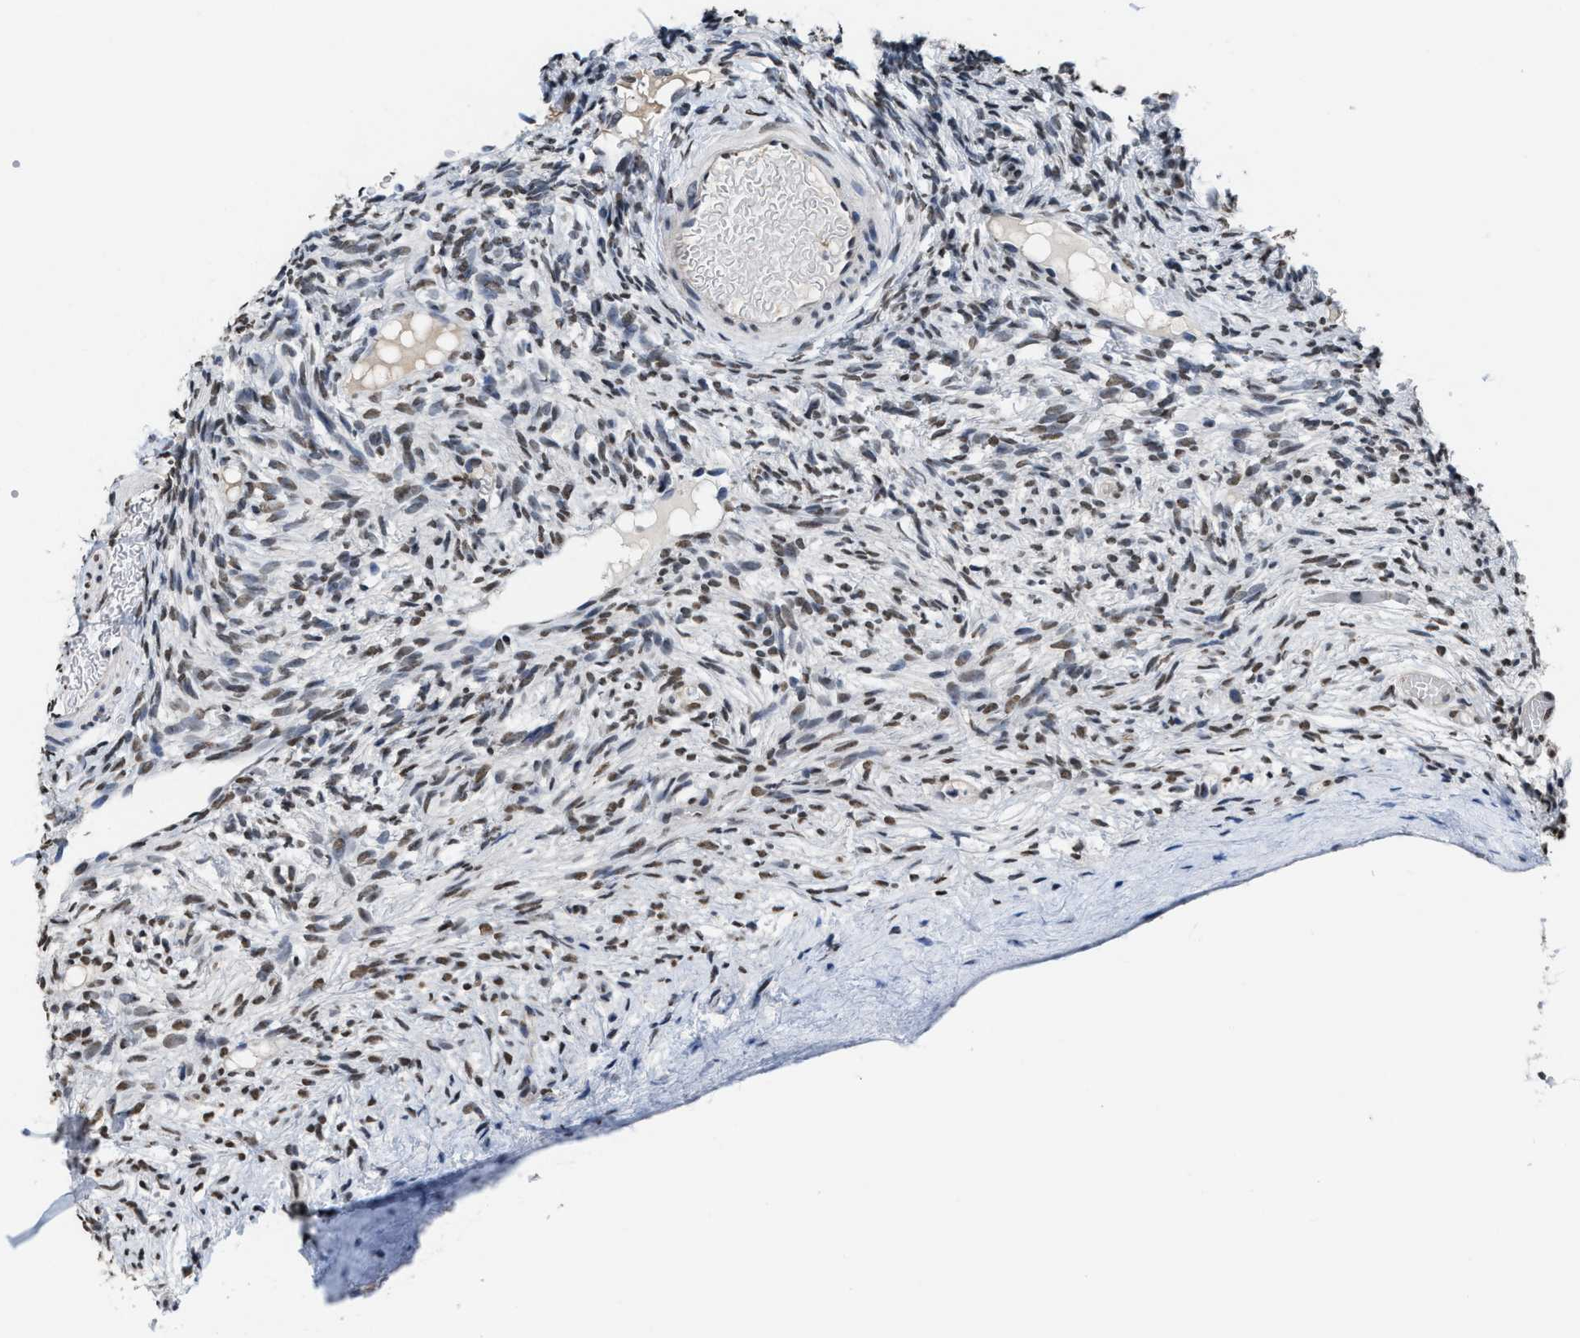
{"staining": {"intensity": "moderate", "quantity": "<25%", "location": "nuclear"}, "tissue": "ovary", "cell_type": "Follicle cells", "image_type": "normal", "snomed": [{"axis": "morphology", "description": "Normal tissue, NOS"}, {"axis": "topography", "description": "Ovary"}], "caption": "Brown immunohistochemical staining in benign human ovary demonstrates moderate nuclear positivity in approximately <25% of follicle cells.", "gene": "SUPT16H", "patient": {"sex": "female", "age": 33}}